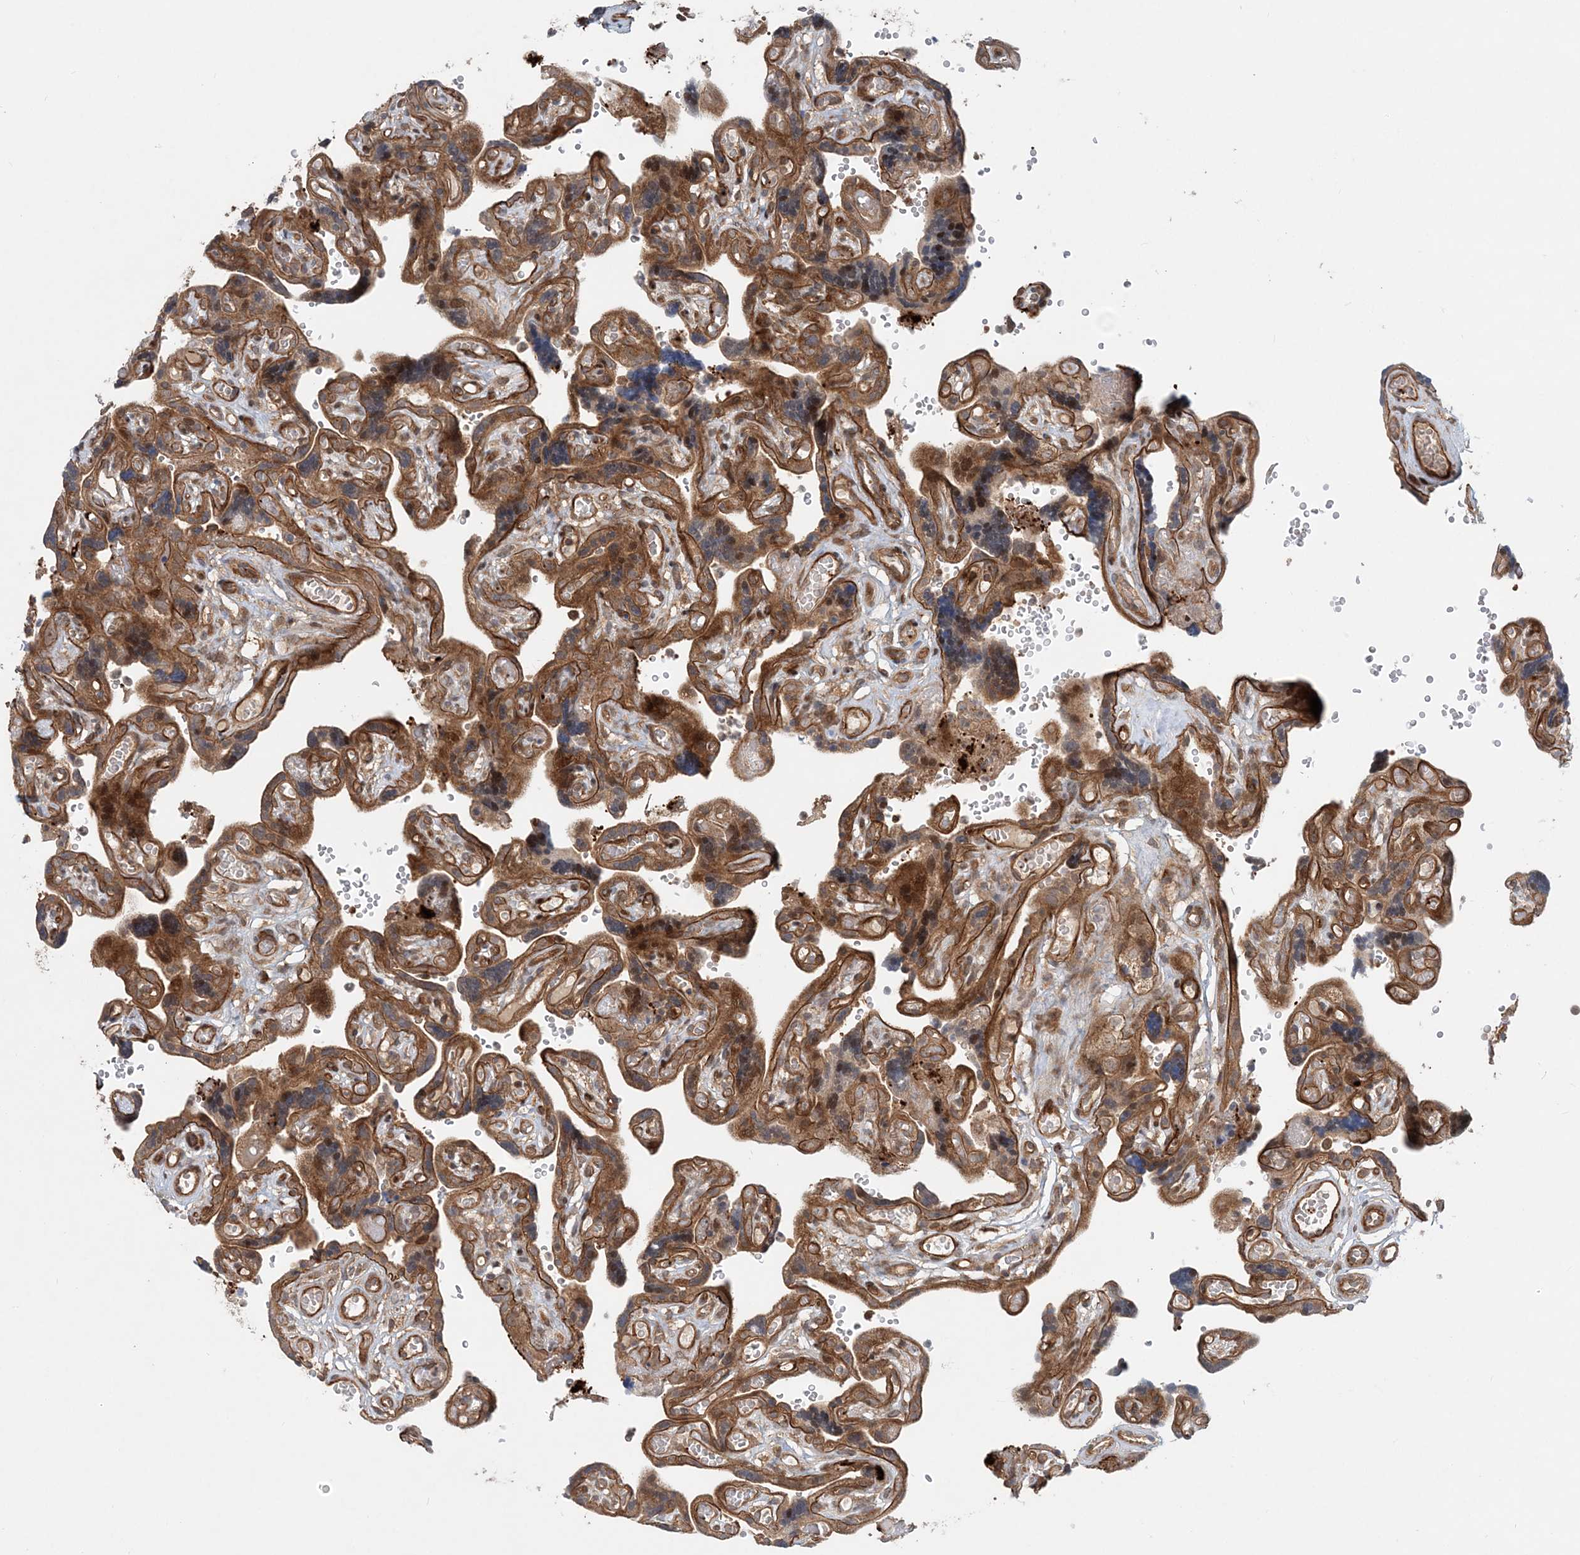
{"staining": {"intensity": "strong", "quantity": ">75%", "location": "cytoplasmic/membranous"}, "tissue": "placenta", "cell_type": "Trophoblastic cells", "image_type": "normal", "snomed": [{"axis": "morphology", "description": "Normal tissue, NOS"}, {"axis": "topography", "description": "Placenta"}], "caption": "A photomicrograph of placenta stained for a protein reveals strong cytoplasmic/membranous brown staining in trophoblastic cells. The staining is performed using DAB brown chromogen to label protein expression. The nuclei are counter-stained blue using hematoxylin.", "gene": "GEMIN5", "patient": {"sex": "female", "age": 30}}